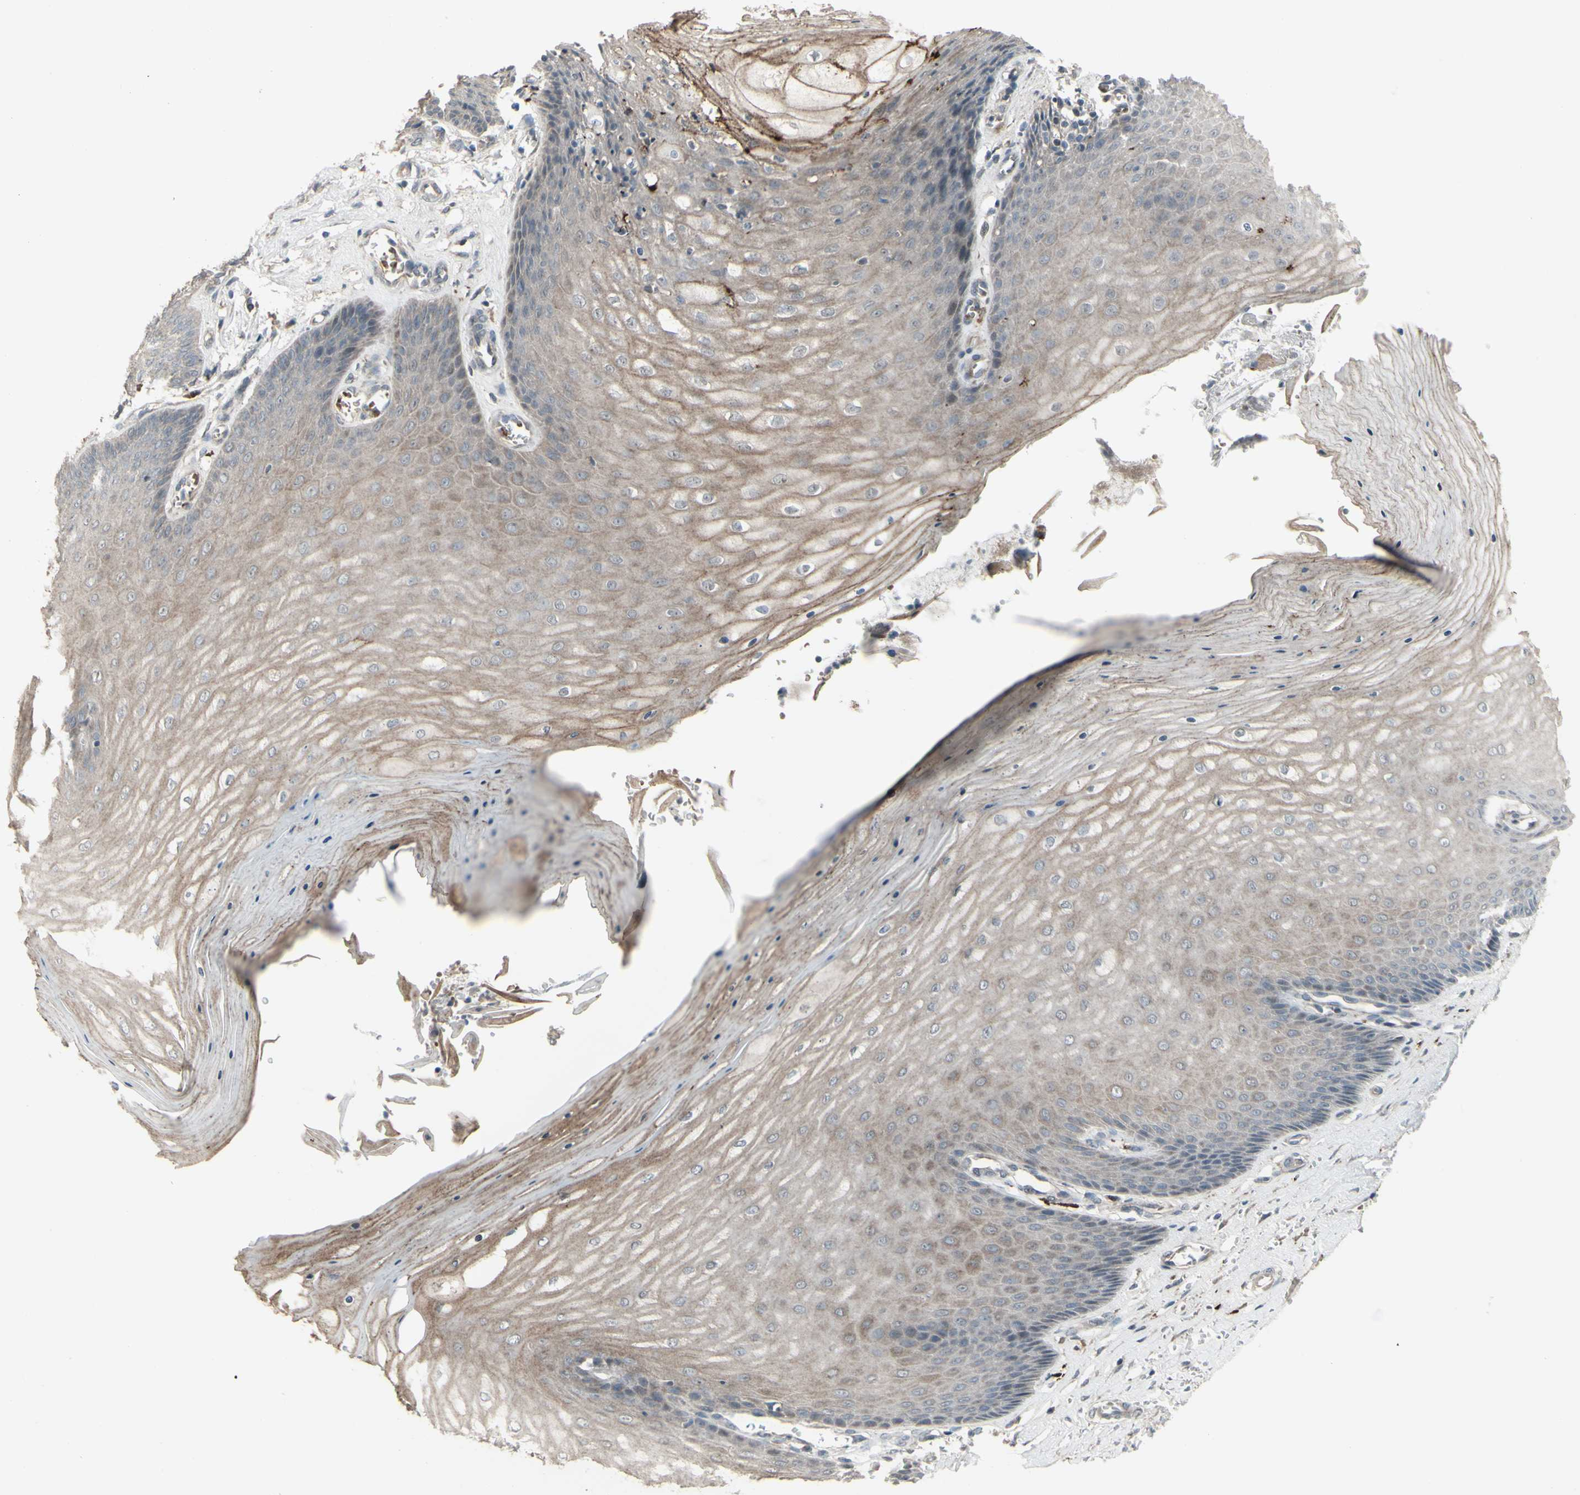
{"staining": {"intensity": "weak", "quantity": ">75%", "location": "cytoplasmic/membranous"}, "tissue": "cervix", "cell_type": "Glandular cells", "image_type": "normal", "snomed": [{"axis": "morphology", "description": "Normal tissue, NOS"}, {"axis": "topography", "description": "Cervix"}], "caption": "This is a histology image of IHC staining of unremarkable cervix, which shows weak expression in the cytoplasmic/membranous of glandular cells.", "gene": "GRAMD1B", "patient": {"sex": "female", "age": 55}}